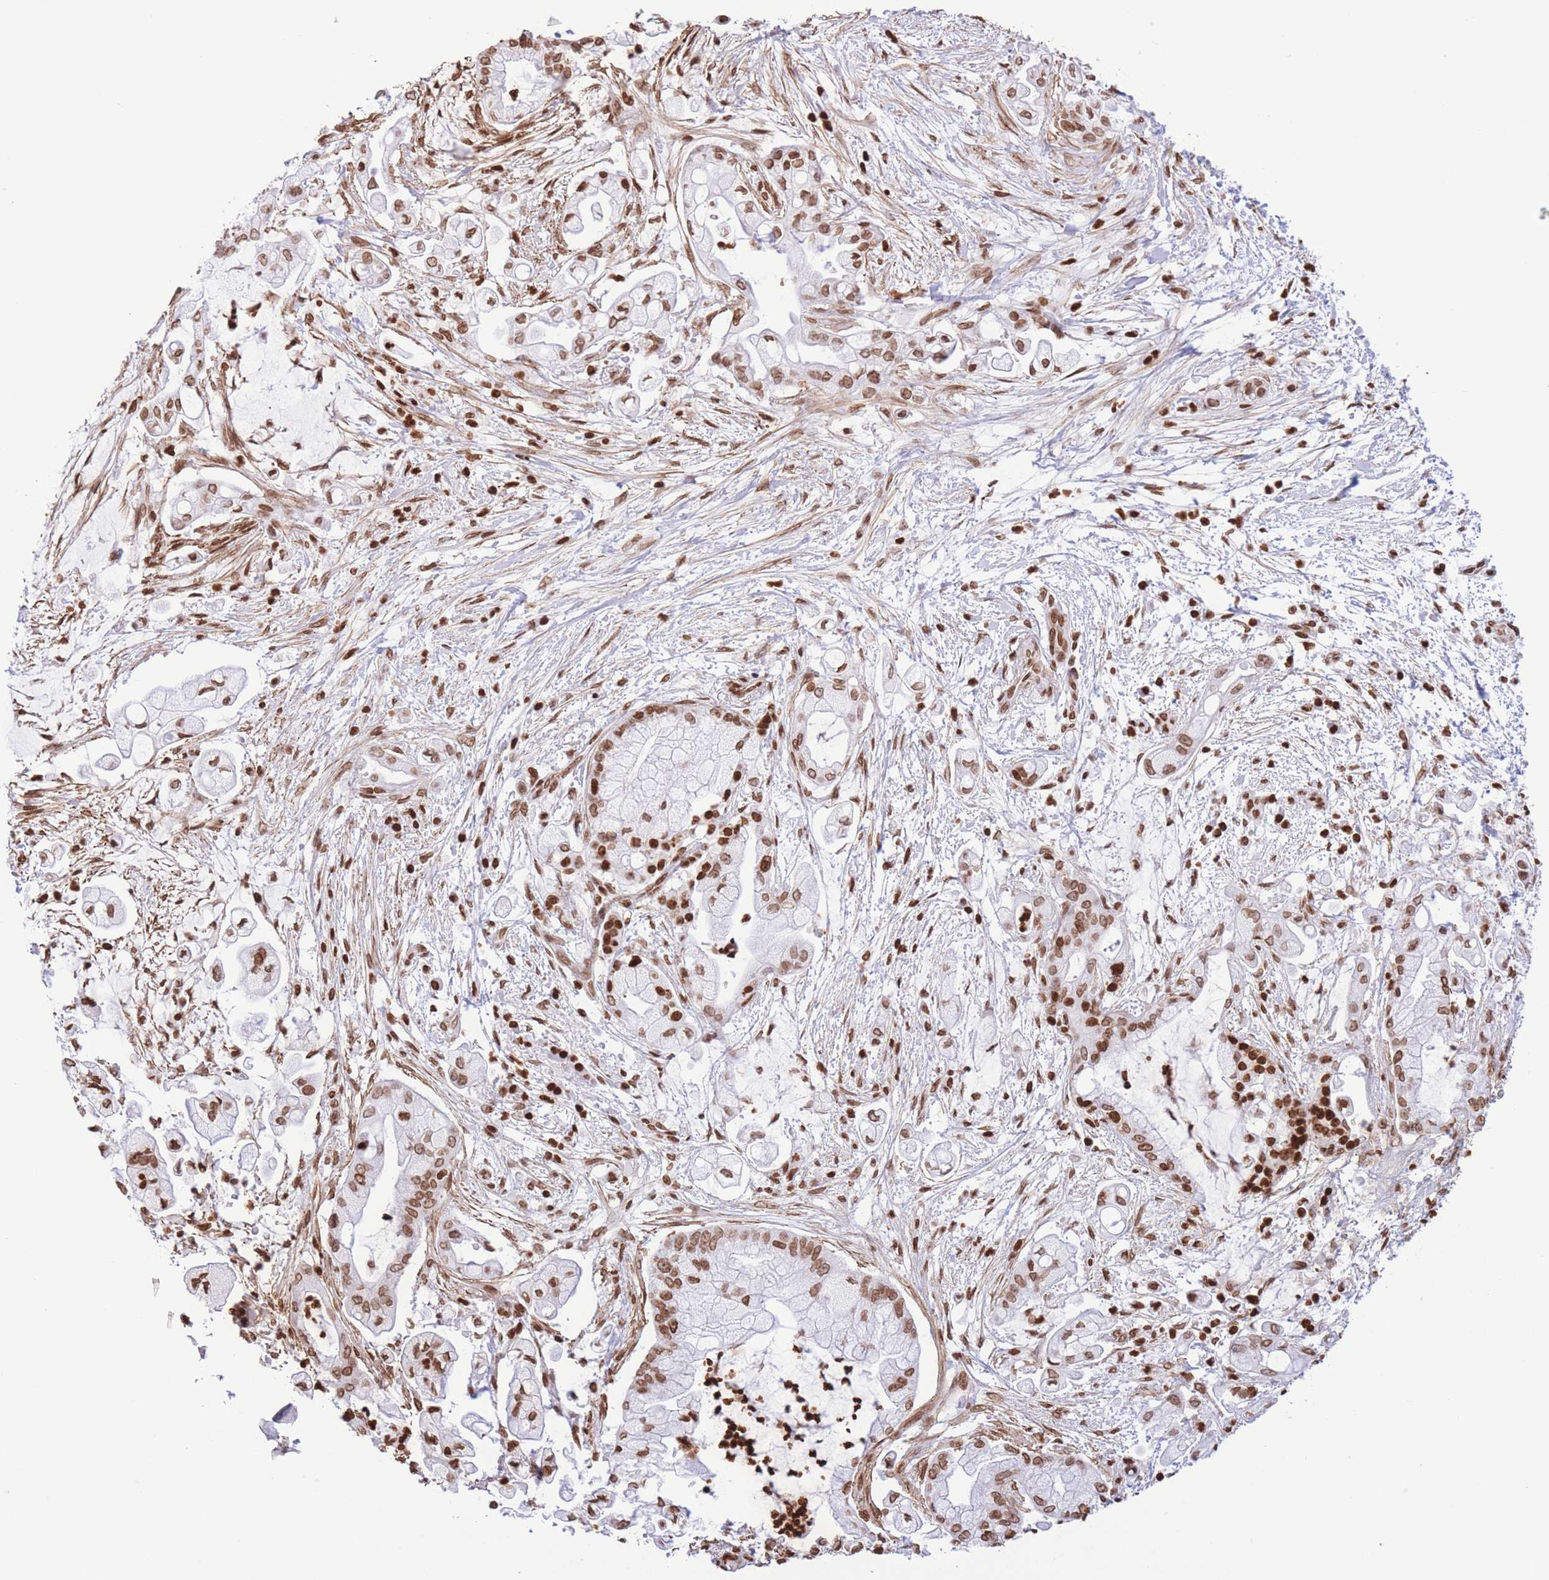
{"staining": {"intensity": "moderate", "quantity": ">75%", "location": "nuclear"}, "tissue": "pancreatic cancer", "cell_type": "Tumor cells", "image_type": "cancer", "snomed": [{"axis": "morphology", "description": "Adenocarcinoma, NOS"}, {"axis": "topography", "description": "Pancreas"}], "caption": "Protein expression by IHC shows moderate nuclear staining in approximately >75% of tumor cells in pancreatic cancer. Using DAB (brown) and hematoxylin (blue) stains, captured at high magnification using brightfield microscopy.", "gene": "H2BC11", "patient": {"sex": "female", "age": 69}}